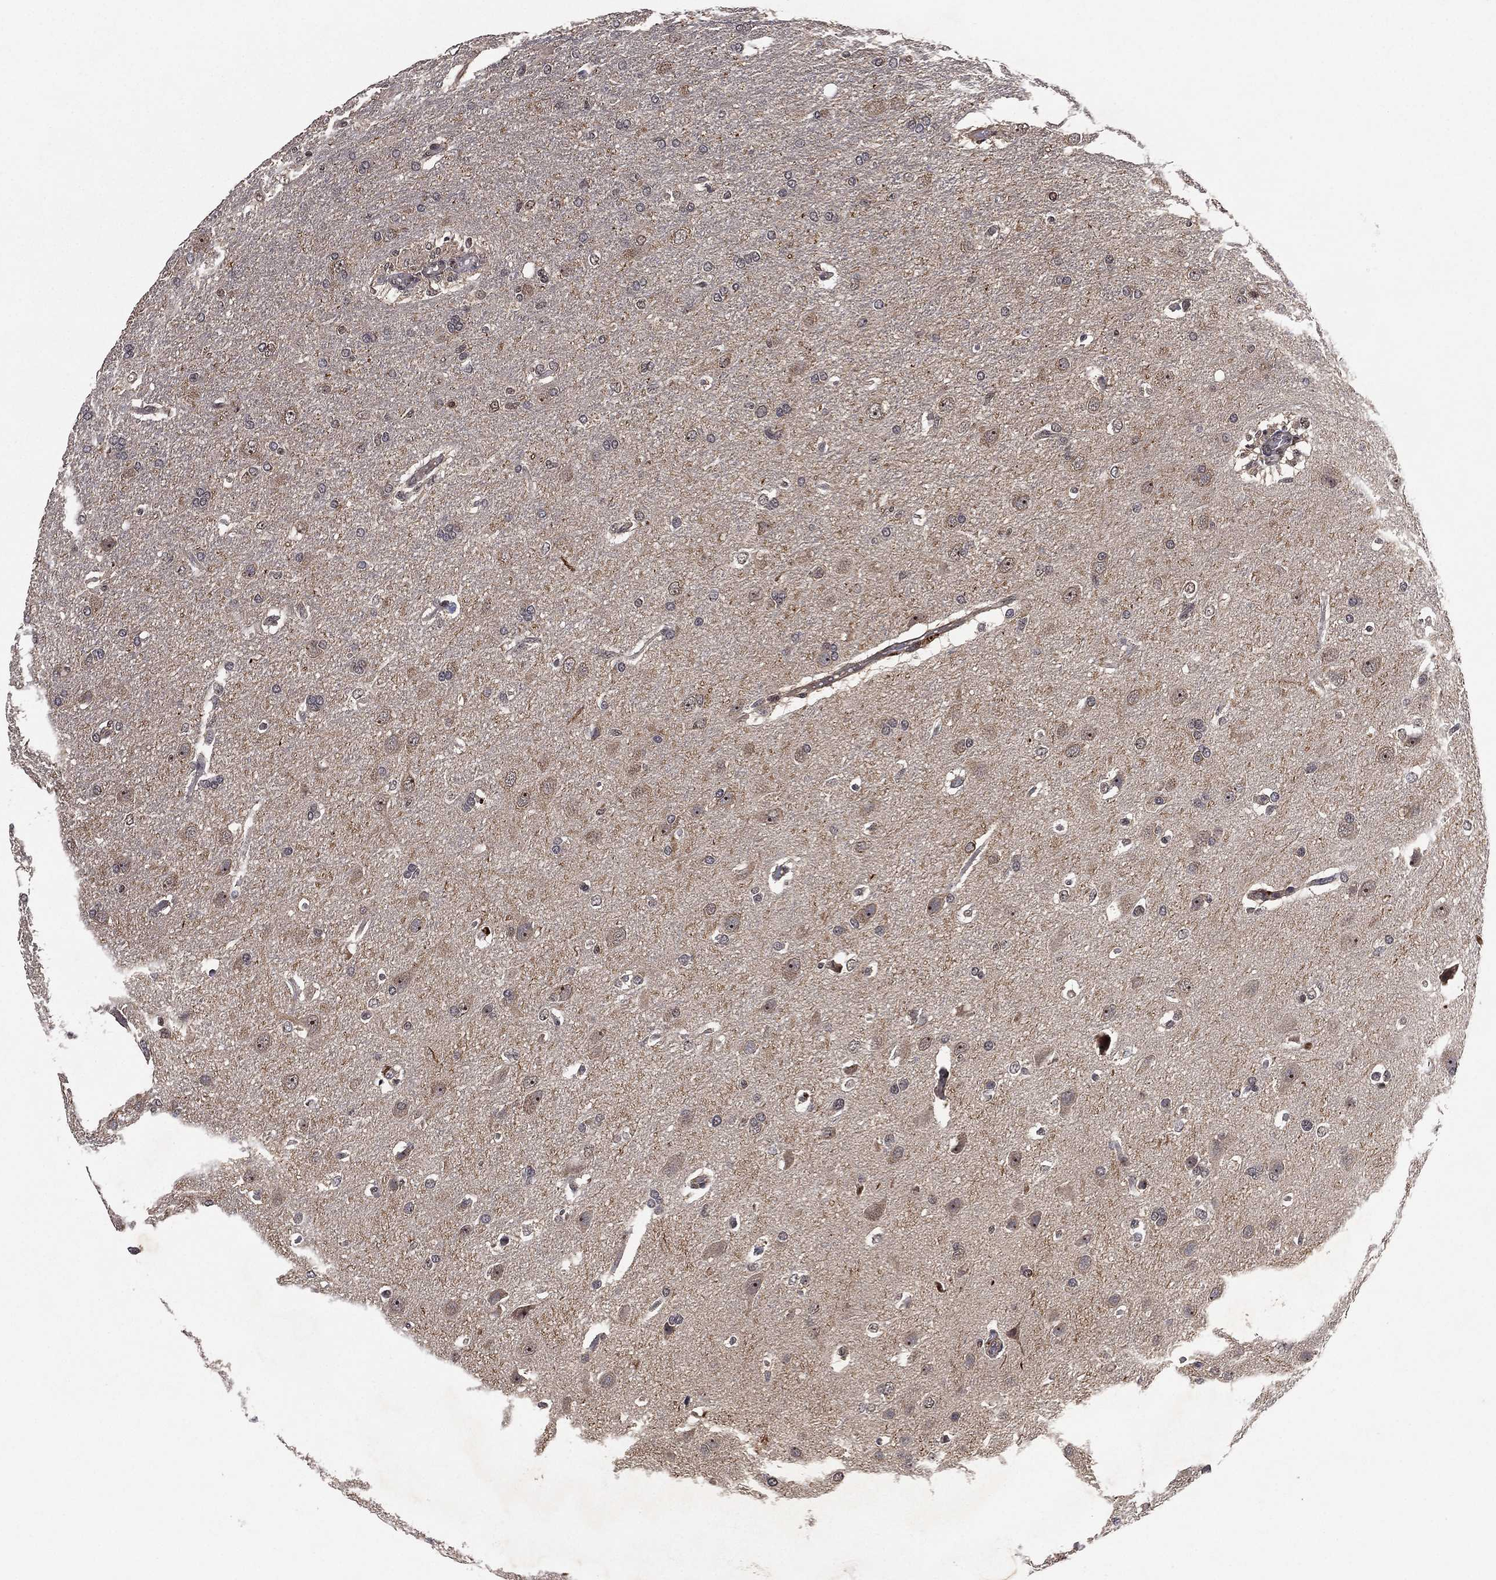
{"staining": {"intensity": "negative", "quantity": "none", "location": "none"}, "tissue": "glioma", "cell_type": "Tumor cells", "image_type": "cancer", "snomed": [{"axis": "morphology", "description": "Glioma, malignant, High grade"}, {"axis": "topography", "description": "Brain"}], "caption": "Immunohistochemistry (IHC) micrograph of neoplastic tissue: human malignant high-grade glioma stained with DAB shows no significant protein staining in tumor cells.", "gene": "NELFCD", "patient": {"sex": "male", "age": 68}}